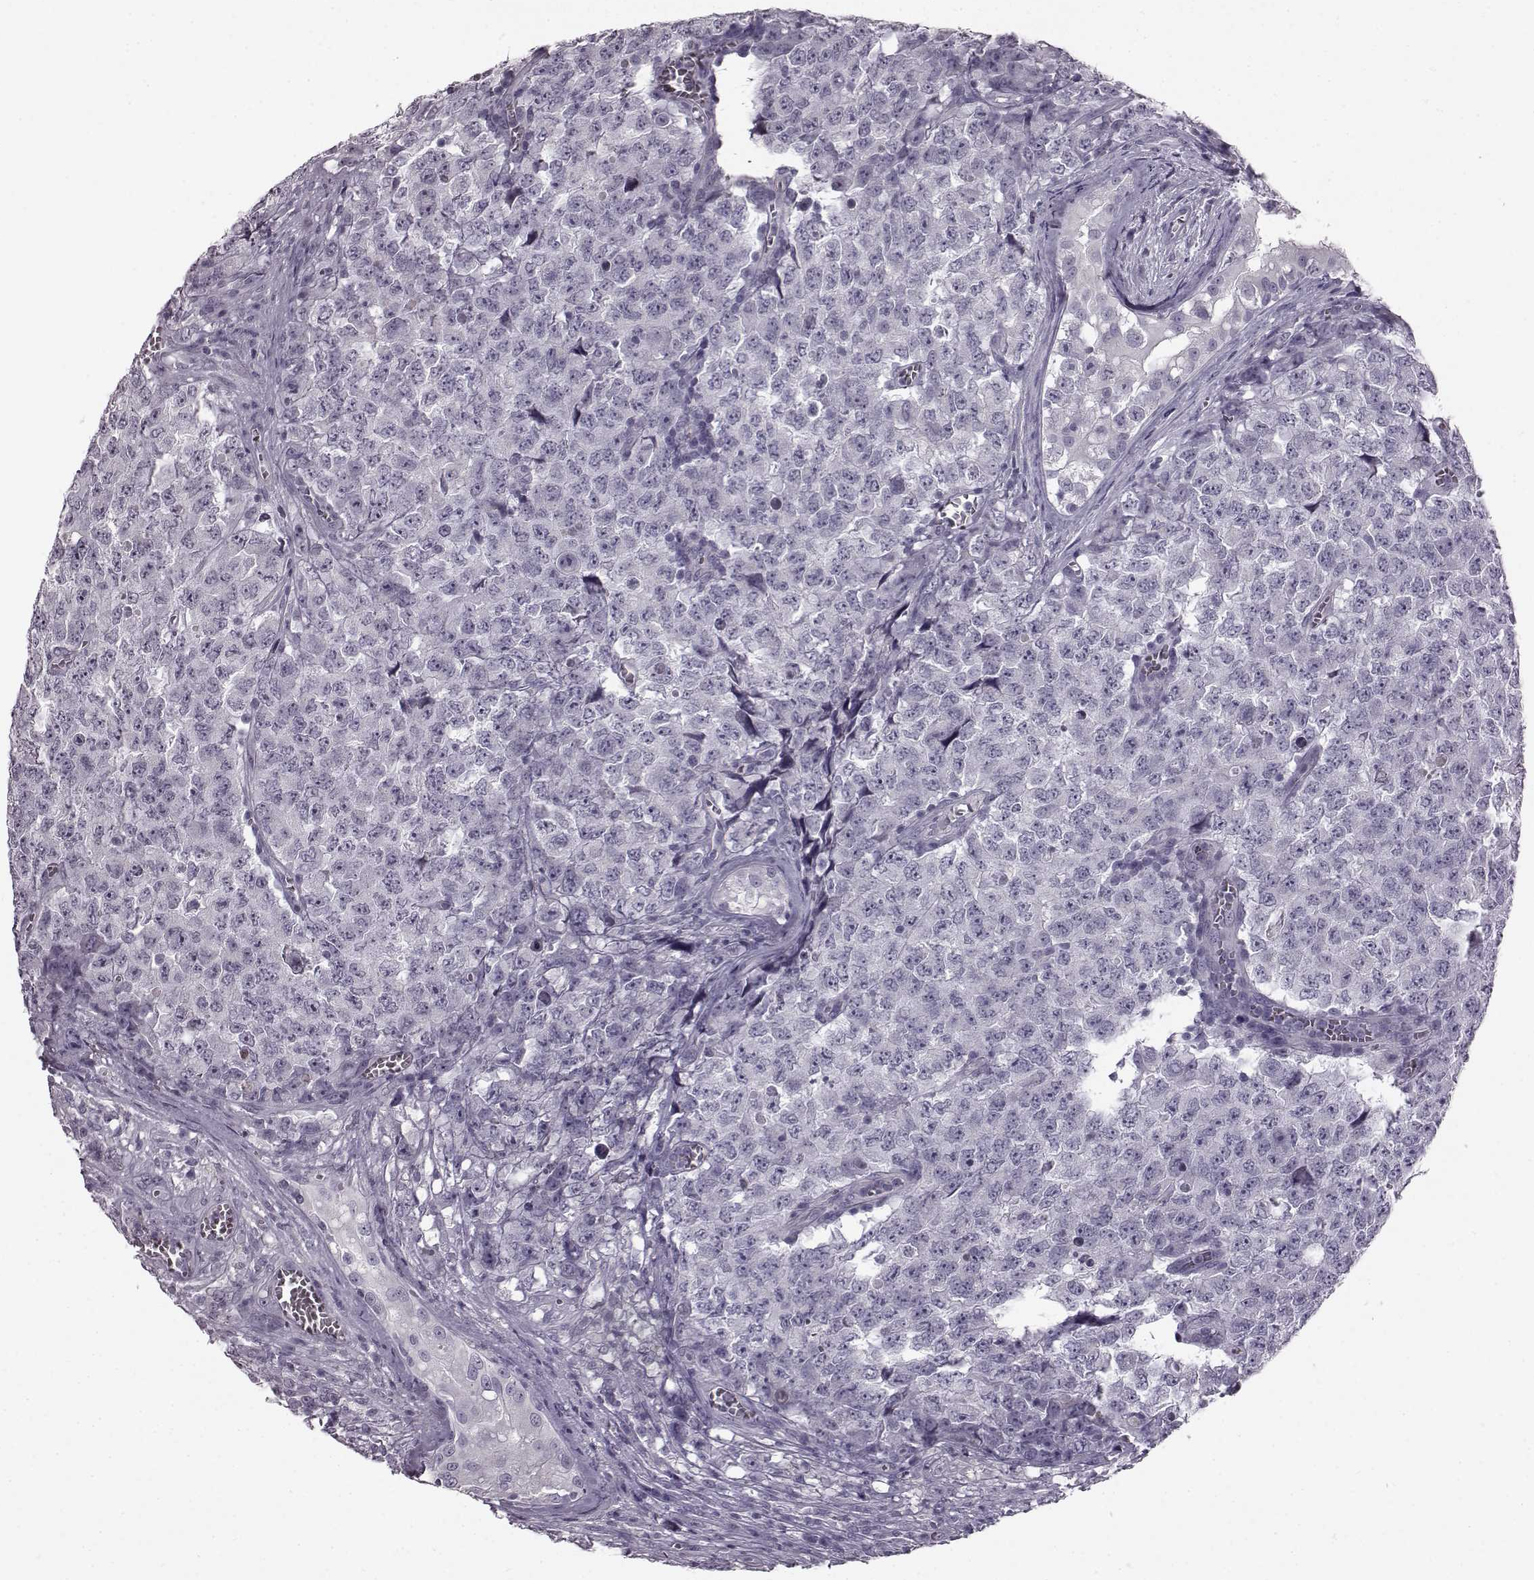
{"staining": {"intensity": "negative", "quantity": "none", "location": "none"}, "tissue": "testis cancer", "cell_type": "Tumor cells", "image_type": "cancer", "snomed": [{"axis": "morphology", "description": "Carcinoma, Embryonal, NOS"}, {"axis": "topography", "description": "Testis"}], "caption": "Protein analysis of testis embryonal carcinoma shows no significant positivity in tumor cells.", "gene": "ODAD4", "patient": {"sex": "male", "age": 23}}